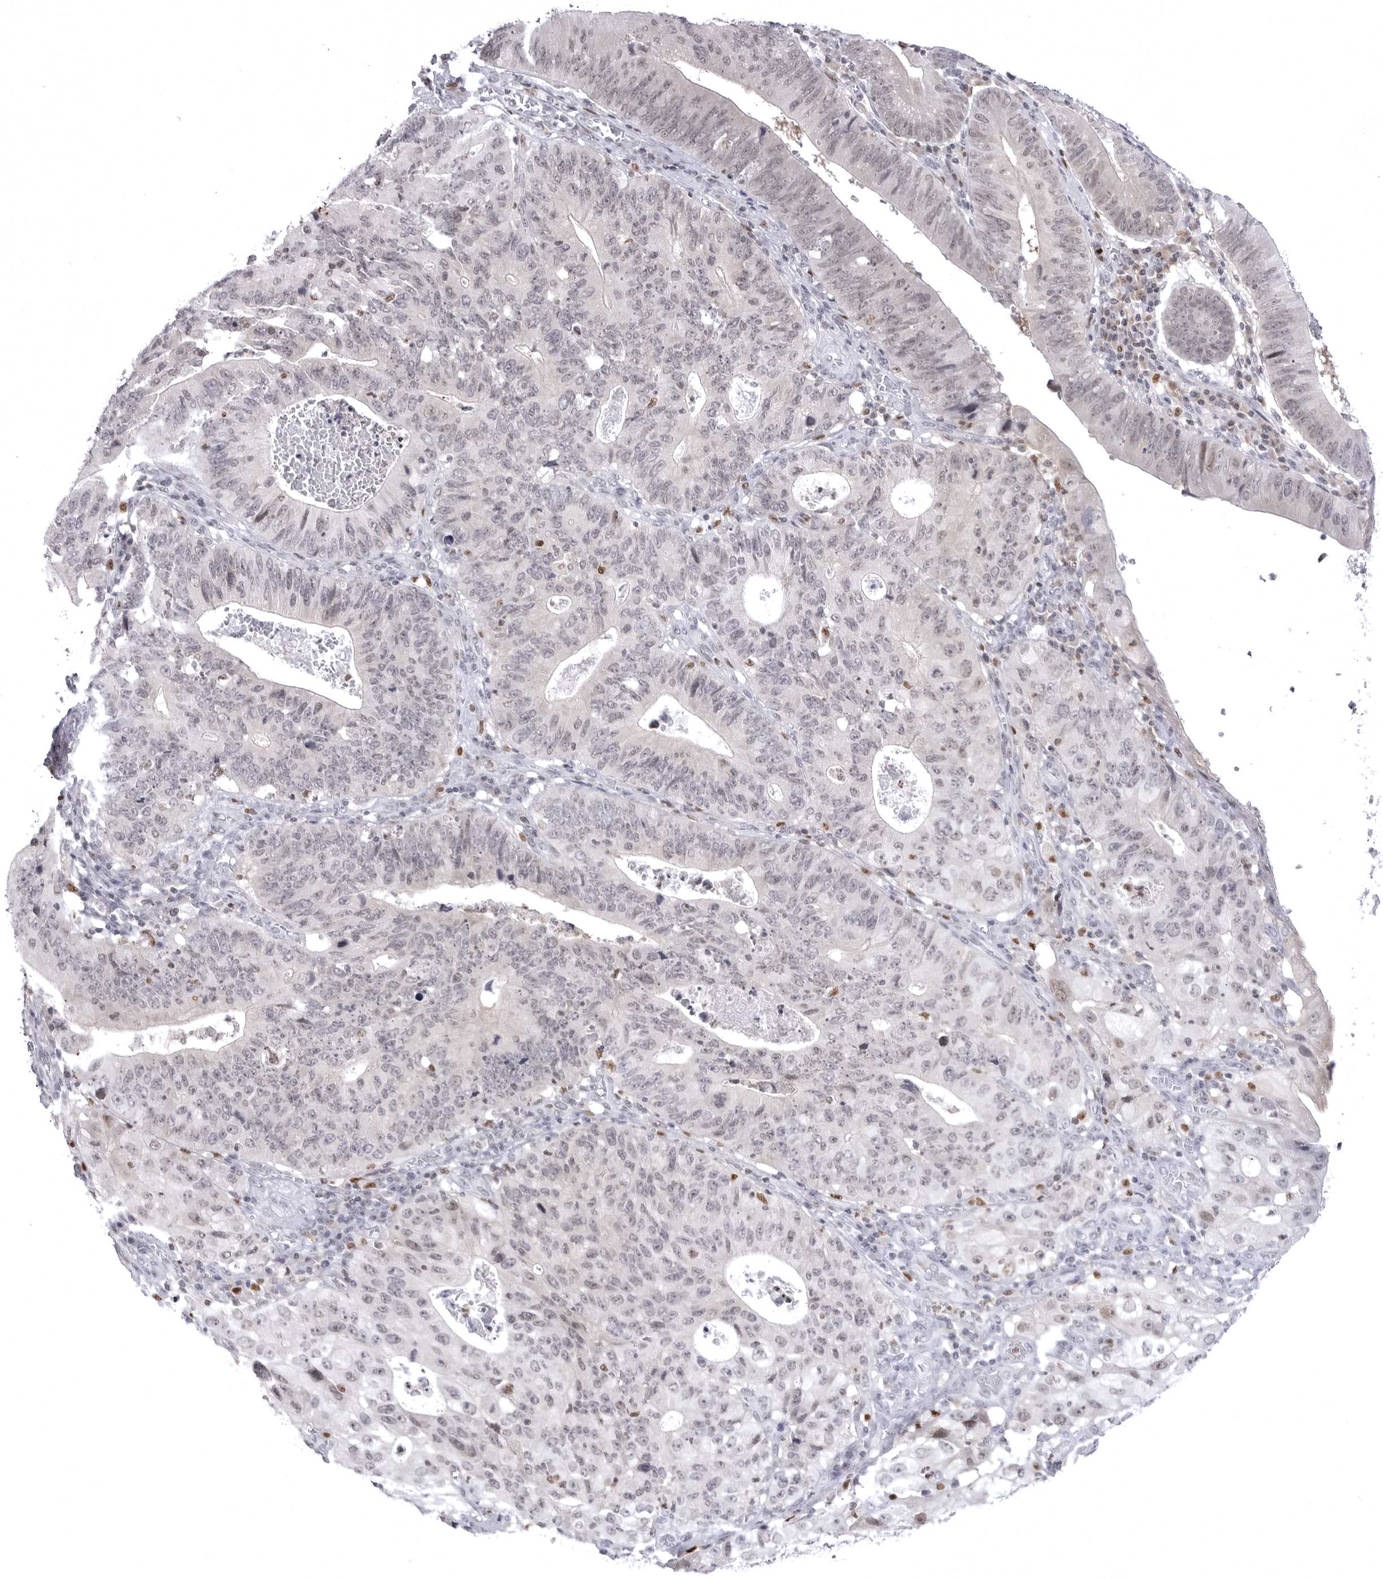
{"staining": {"intensity": "negative", "quantity": "none", "location": "none"}, "tissue": "stomach cancer", "cell_type": "Tumor cells", "image_type": "cancer", "snomed": [{"axis": "morphology", "description": "Adenocarcinoma, NOS"}, {"axis": "topography", "description": "Stomach"}], "caption": "High power microscopy photomicrograph of an immunohistochemistry (IHC) image of stomach cancer, revealing no significant positivity in tumor cells.", "gene": "PTK2B", "patient": {"sex": "male", "age": 59}}